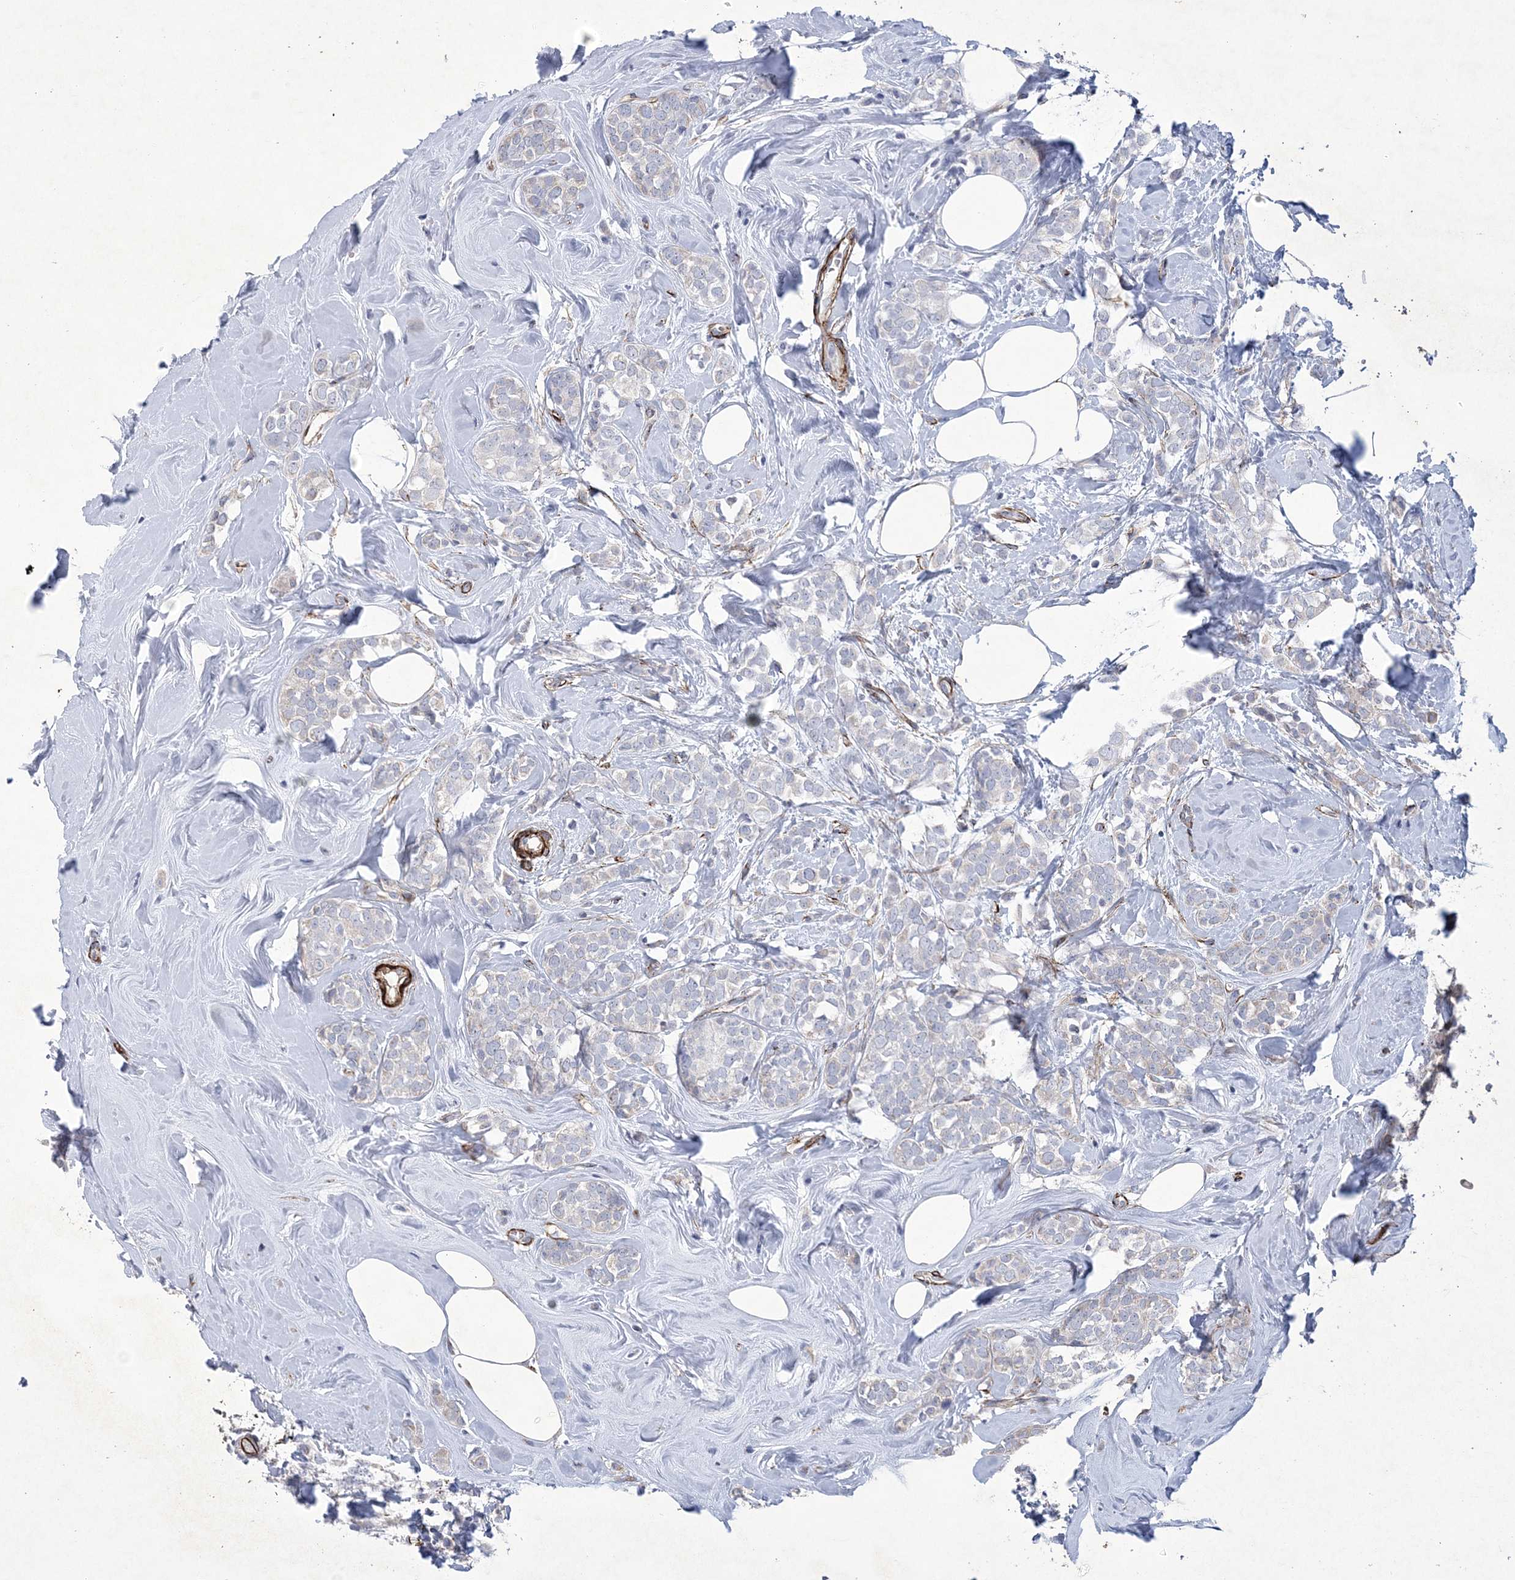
{"staining": {"intensity": "negative", "quantity": "none", "location": "none"}, "tissue": "breast cancer", "cell_type": "Tumor cells", "image_type": "cancer", "snomed": [{"axis": "morphology", "description": "Lobular carcinoma"}, {"axis": "topography", "description": "Breast"}], "caption": "The image demonstrates no significant positivity in tumor cells of lobular carcinoma (breast).", "gene": "ARSJ", "patient": {"sex": "female", "age": 47}}